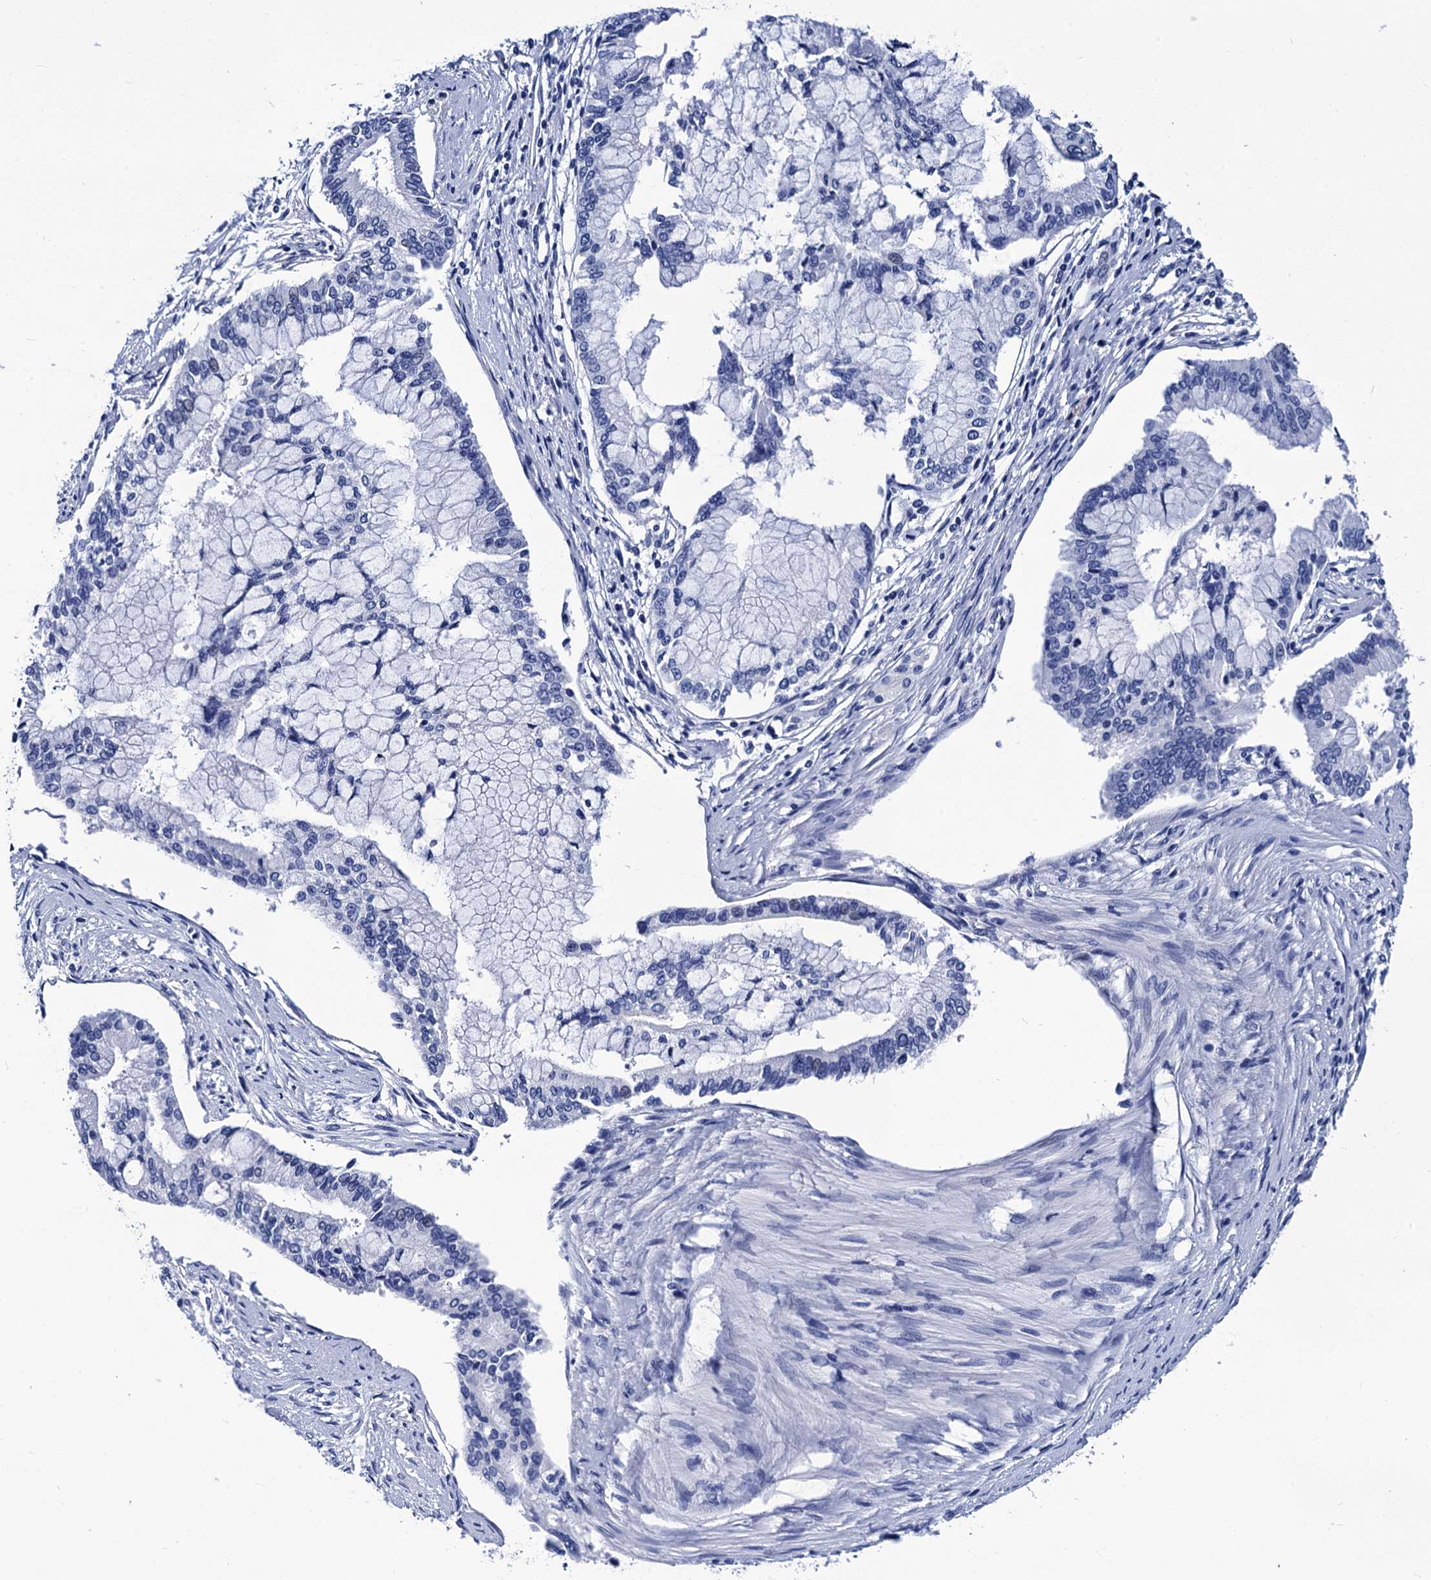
{"staining": {"intensity": "negative", "quantity": "none", "location": "none"}, "tissue": "pancreatic cancer", "cell_type": "Tumor cells", "image_type": "cancer", "snomed": [{"axis": "morphology", "description": "Adenocarcinoma, NOS"}, {"axis": "topography", "description": "Pancreas"}], "caption": "An IHC image of pancreatic adenocarcinoma is shown. There is no staining in tumor cells of pancreatic adenocarcinoma.", "gene": "MYBPC3", "patient": {"sex": "male", "age": 58}}